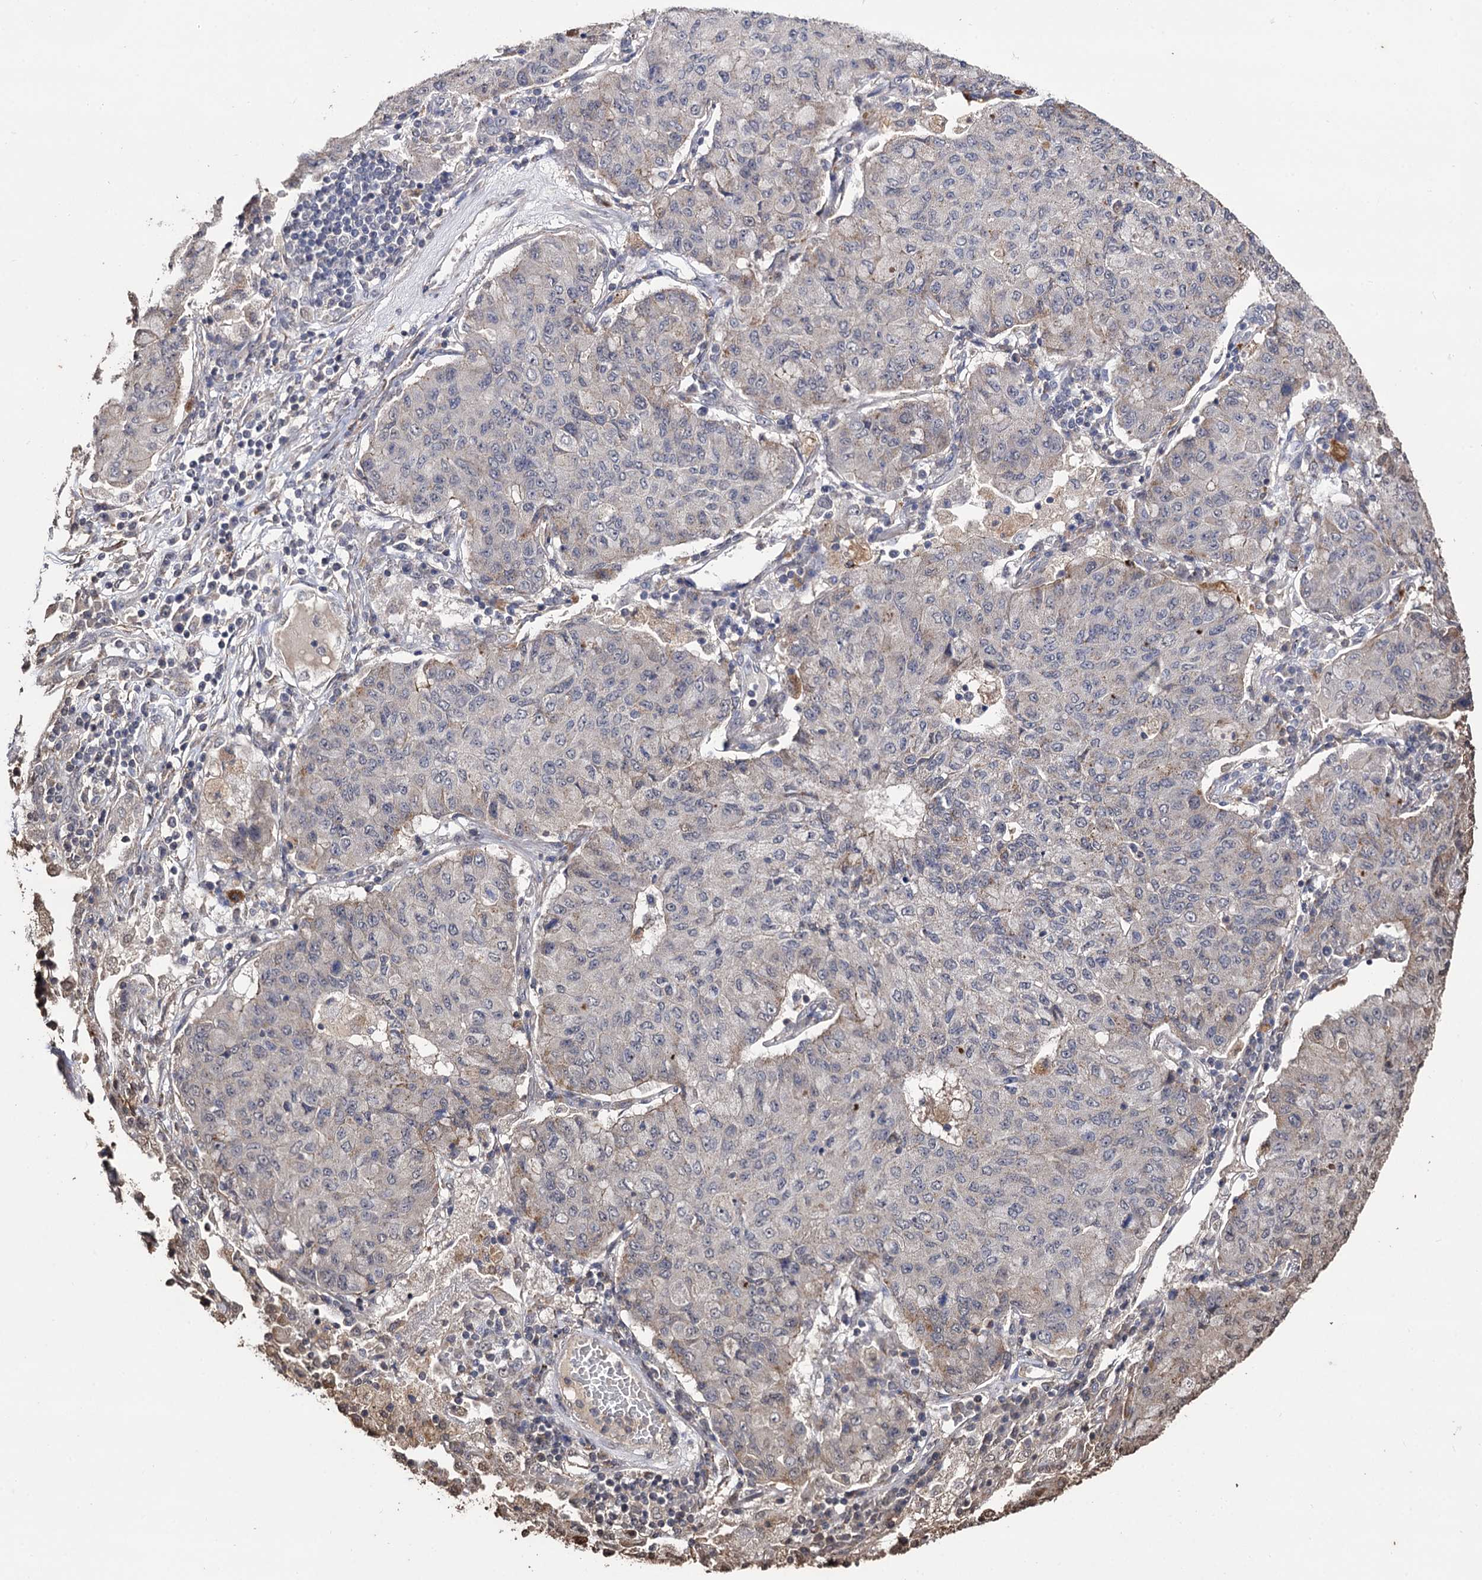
{"staining": {"intensity": "weak", "quantity": "<25%", "location": "cytoplasmic/membranous"}, "tissue": "lung cancer", "cell_type": "Tumor cells", "image_type": "cancer", "snomed": [{"axis": "morphology", "description": "Squamous cell carcinoma, NOS"}, {"axis": "topography", "description": "Lung"}], "caption": "Immunohistochemical staining of squamous cell carcinoma (lung) shows no significant expression in tumor cells. (Brightfield microscopy of DAB IHC at high magnification).", "gene": "MICAL2", "patient": {"sex": "male", "age": 74}}